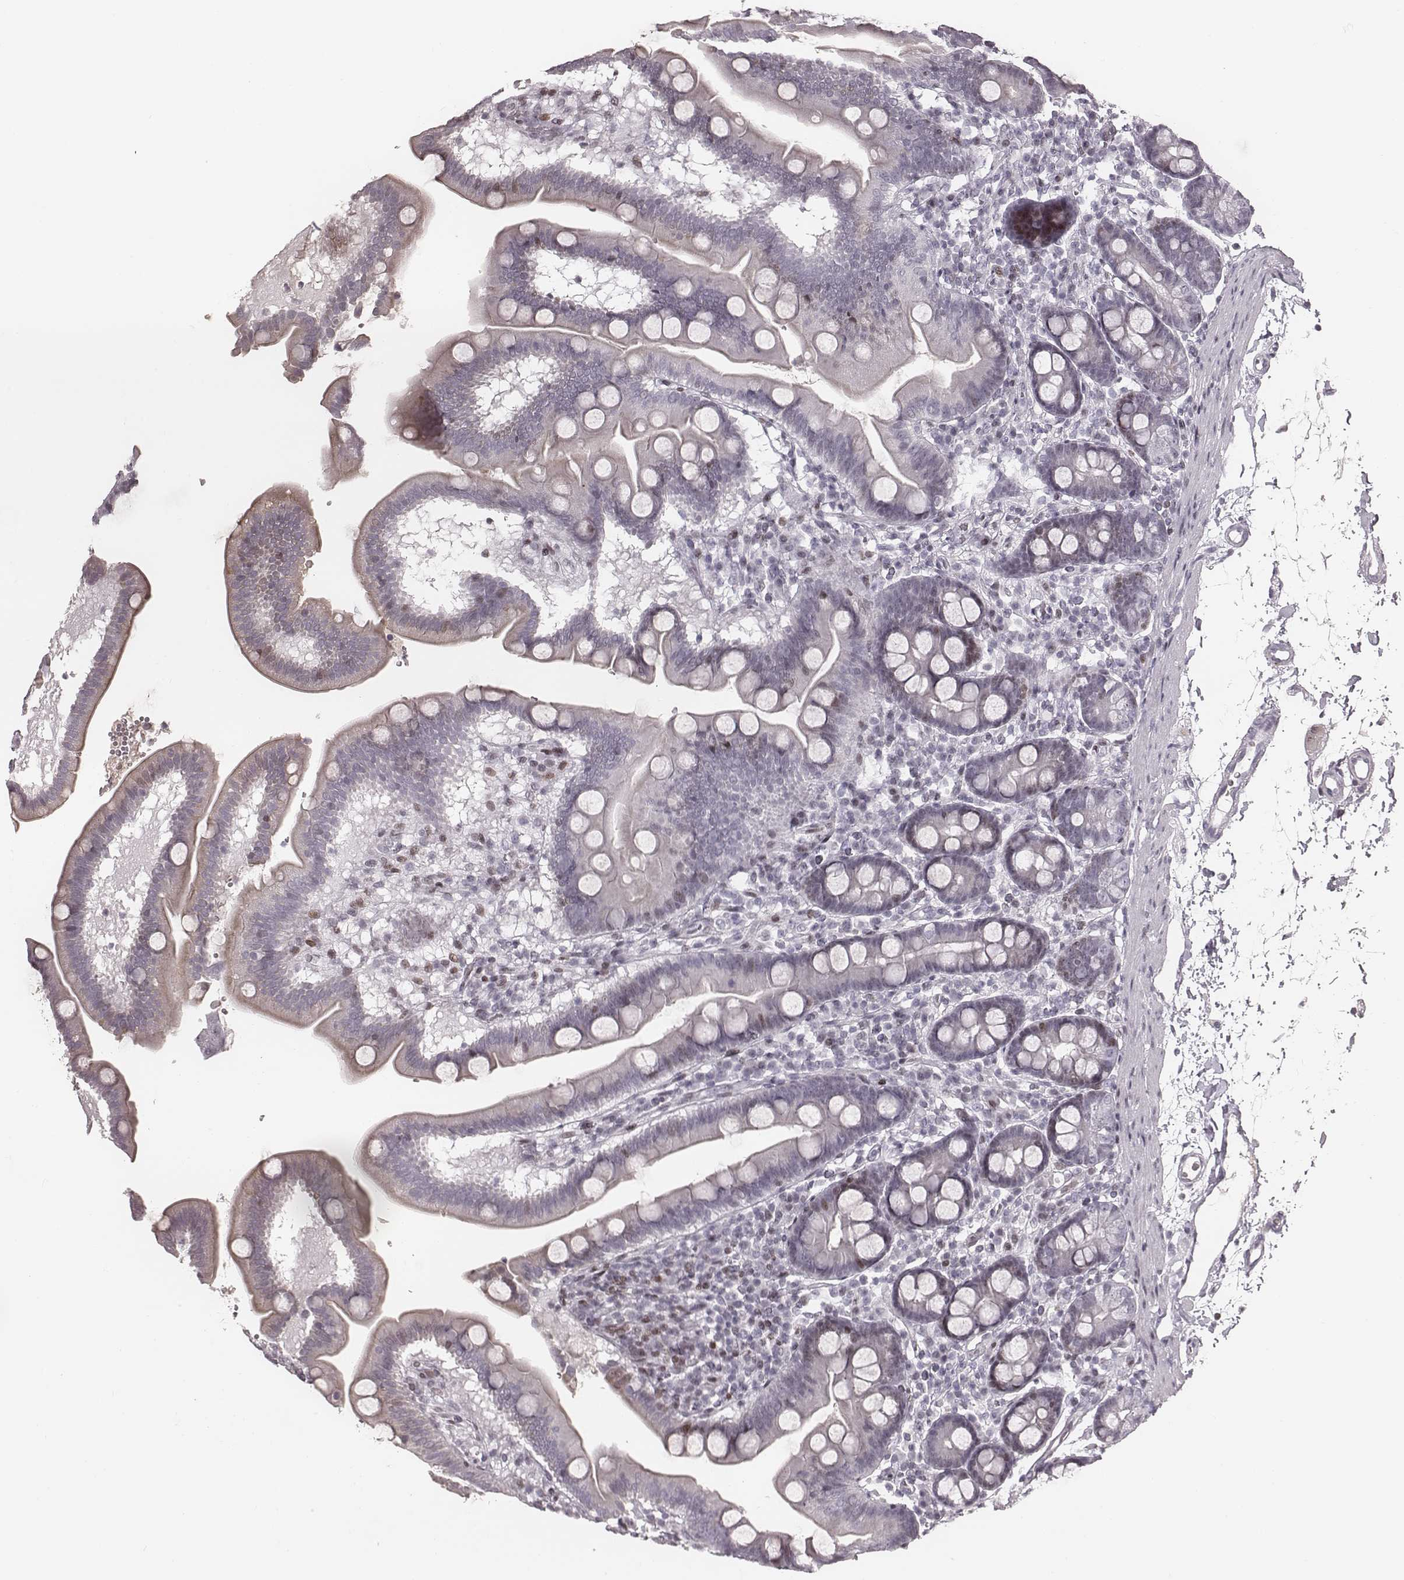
{"staining": {"intensity": "negative", "quantity": "none", "location": "none"}, "tissue": "duodenum", "cell_type": "Glandular cells", "image_type": "normal", "snomed": [{"axis": "morphology", "description": "Normal tissue, NOS"}, {"axis": "topography", "description": "Pancreas"}, {"axis": "topography", "description": "Duodenum"}], "caption": "Protein analysis of unremarkable duodenum exhibits no significant positivity in glandular cells. (Brightfield microscopy of DAB (3,3'-diaminobenzidine) IHC at high magnification).", "gene": "NDC1", "patient": {"sex": "male", "age": 59}}